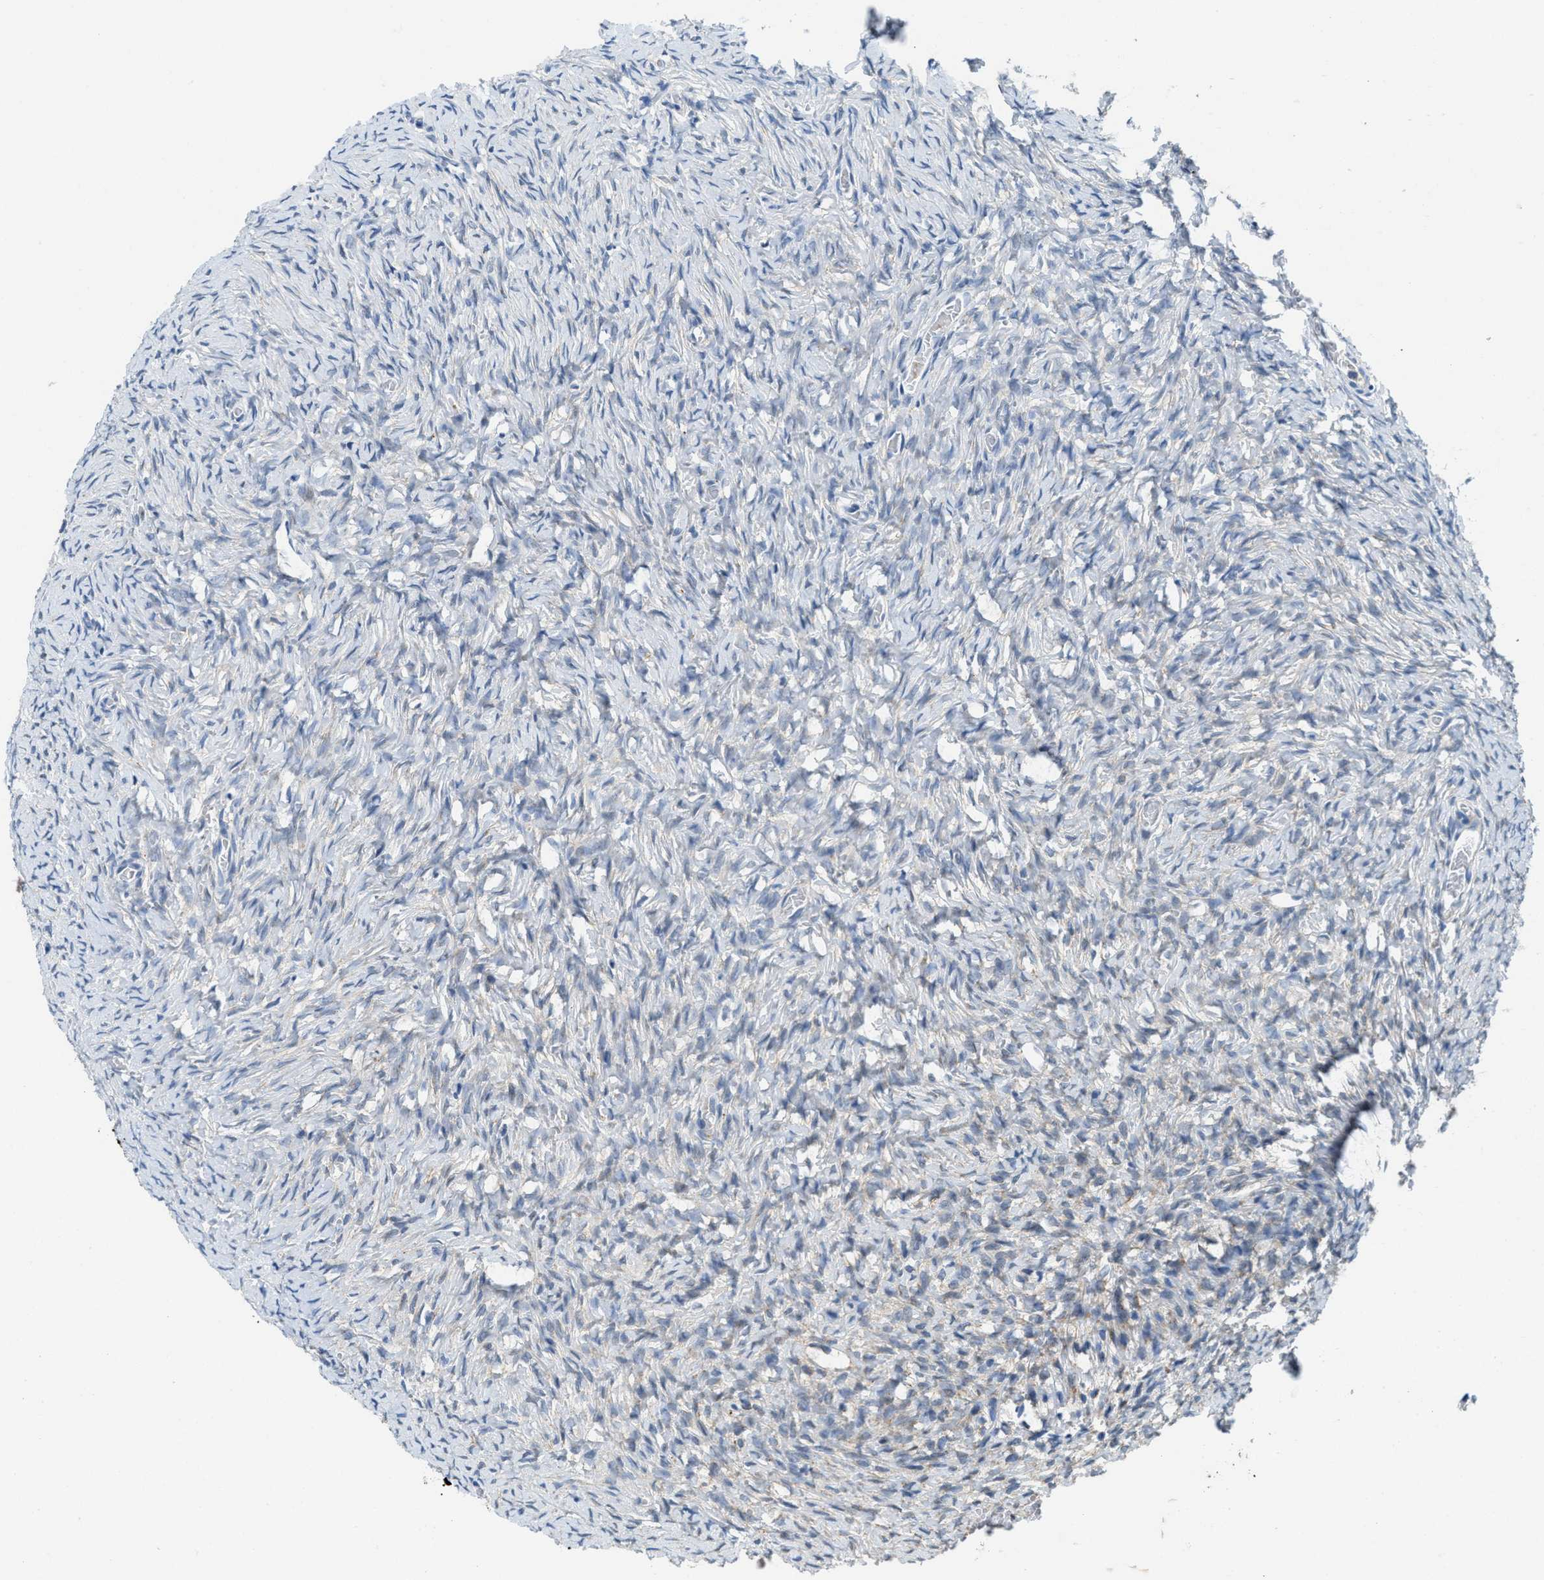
{"staining": {"intensity": "negative", "quantity": "none", "location": "none"}, "tissue": "ovary", "cell_type": "Ovarian stroma cells", "image_type": "normal", "snomed": [{"axis": "morphology", "description": "Normal tissue, NOS"}, {"axis": "topography", "description": "Ovary"}], "caption": "The photomicrograph exhibits no staining of ovarian stroma cells in unremarkable ovary. The staining is performed using DAB brown chromogen with nuclei counter-stained in using hematoxylin.", "gene": "TSPAN3", "patient": {"sex": "female", "age": 27}}